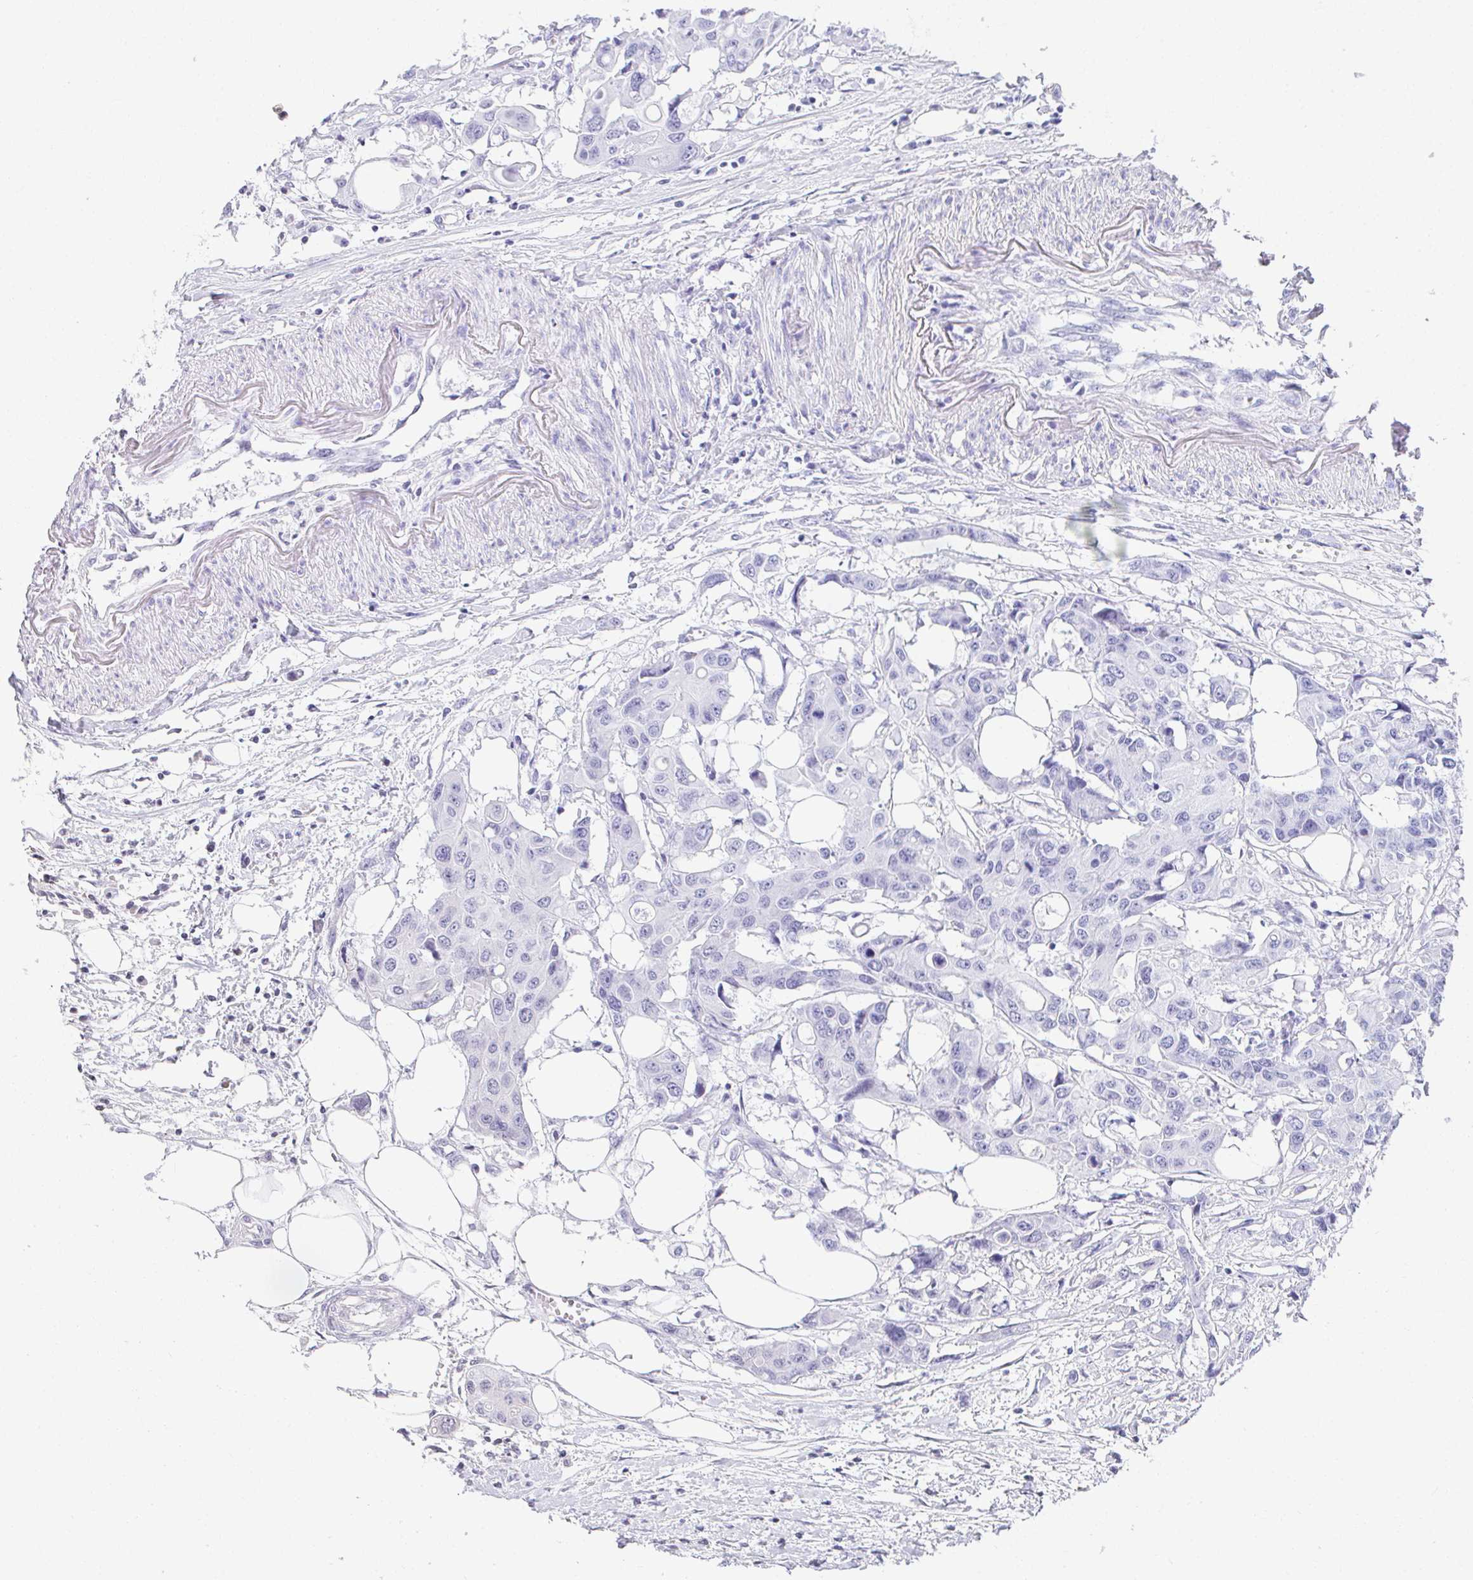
{"staining": {"intensity": "negative", "quantity": "none", "location": "none"}, "tissue": "colorectal cancer", "cell_type": "Tumor cells", "image_type": "cancer", "snomed": [{"axis": "morphology", "description": "Adenocarcinoma, NOS"}, {"axis": "topography", "description": "Colon"}], "caption": "Tumor cells show no significant protein staining in colorectal cancer (adenocarcinoma). The staining was performed using DAB (3,3'-diaminobenzidine) to visualize the protein expression in brown, while the nuclei were stained in blue with hematoxylin (Magnification: 20x).", "gene": "ANK3", "patient": {"sex": "male", "age": 77}}